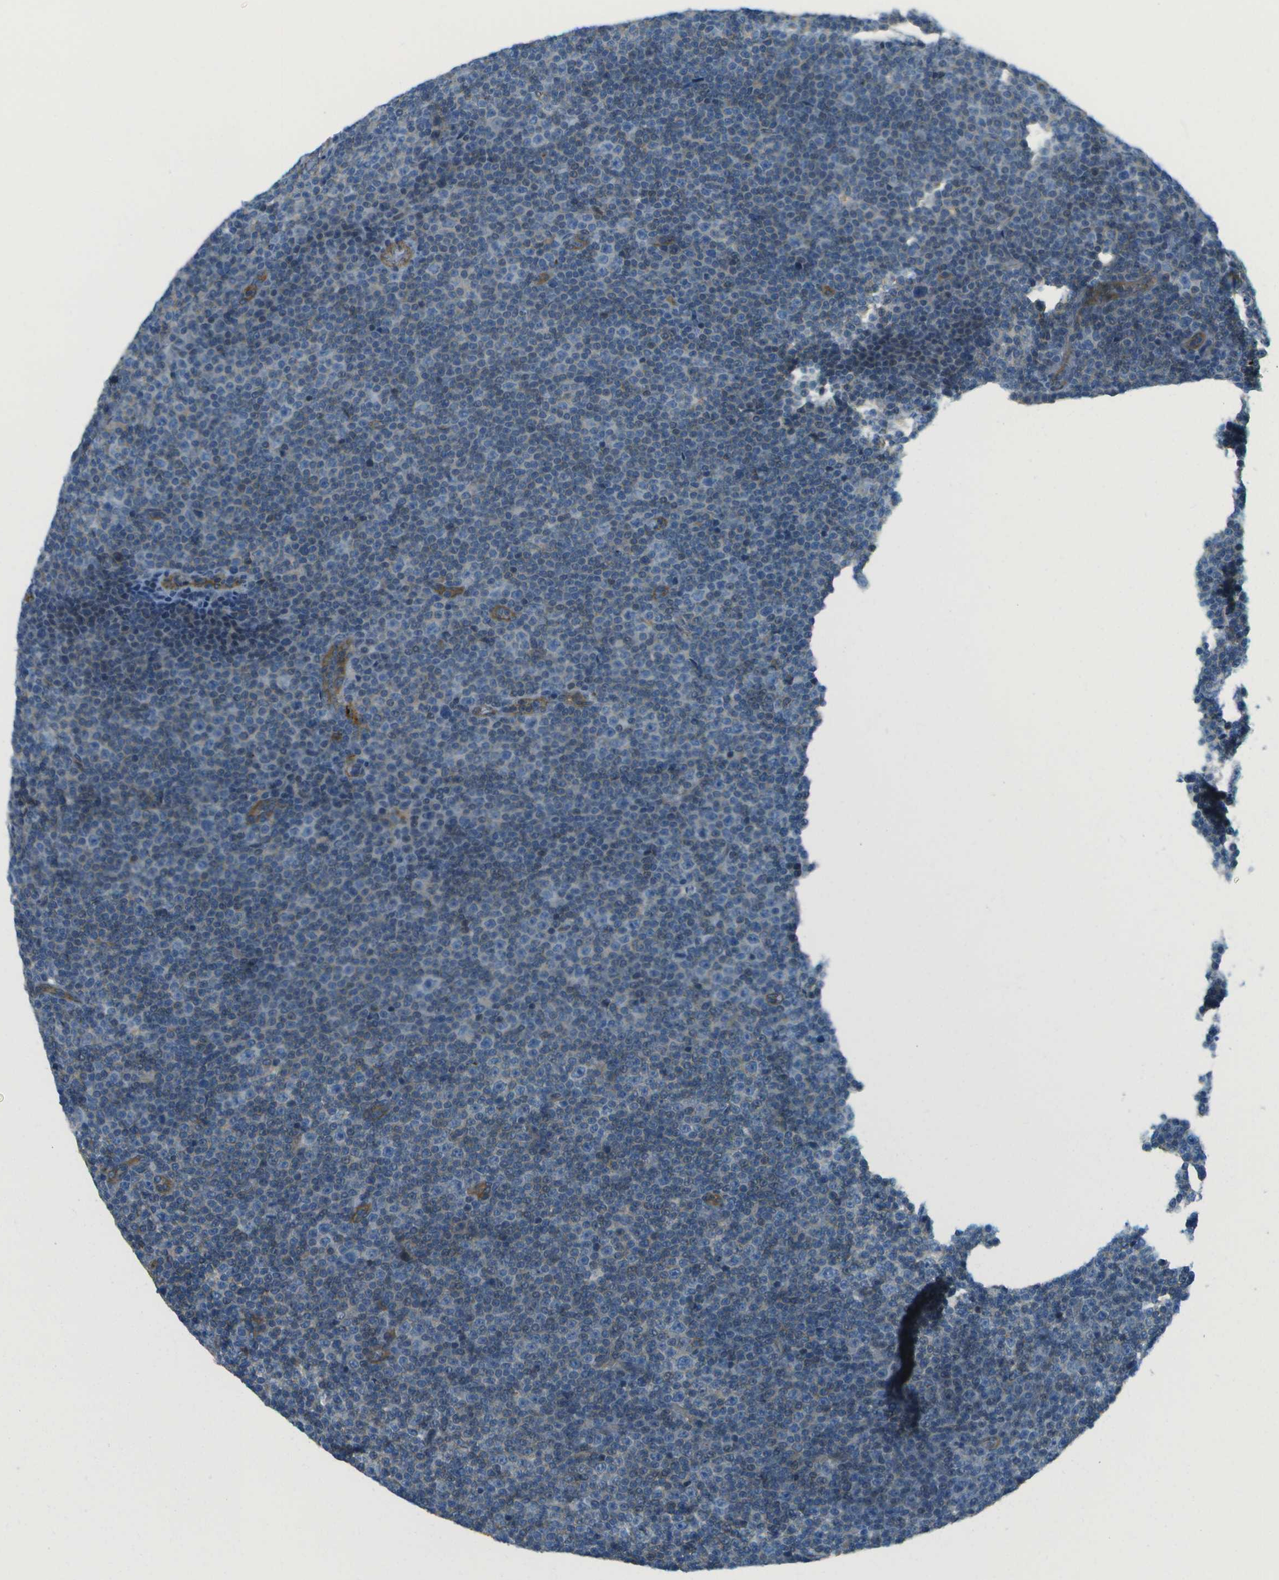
{"staining": {"intensity": "negative", "quantity": "none", "location": "none"}, "tissue": "lymphoma", "cell_type": "Tumor cells", "image_type": "cancer", "snomed": [{"axis": "morphology", "description": "Malignant lymphoma, non-Hodgkin's type, Low grade"}, {"axis": "topography", "description": "Lymph node"}], "caption": "DAB (3,3'-diaminobenzidine) immunohistochemical staining of human lymphoma reveals no significant expression in tumor cells.", "gene": "MYH11", "patient": {"sex": "female", "age": 67}}